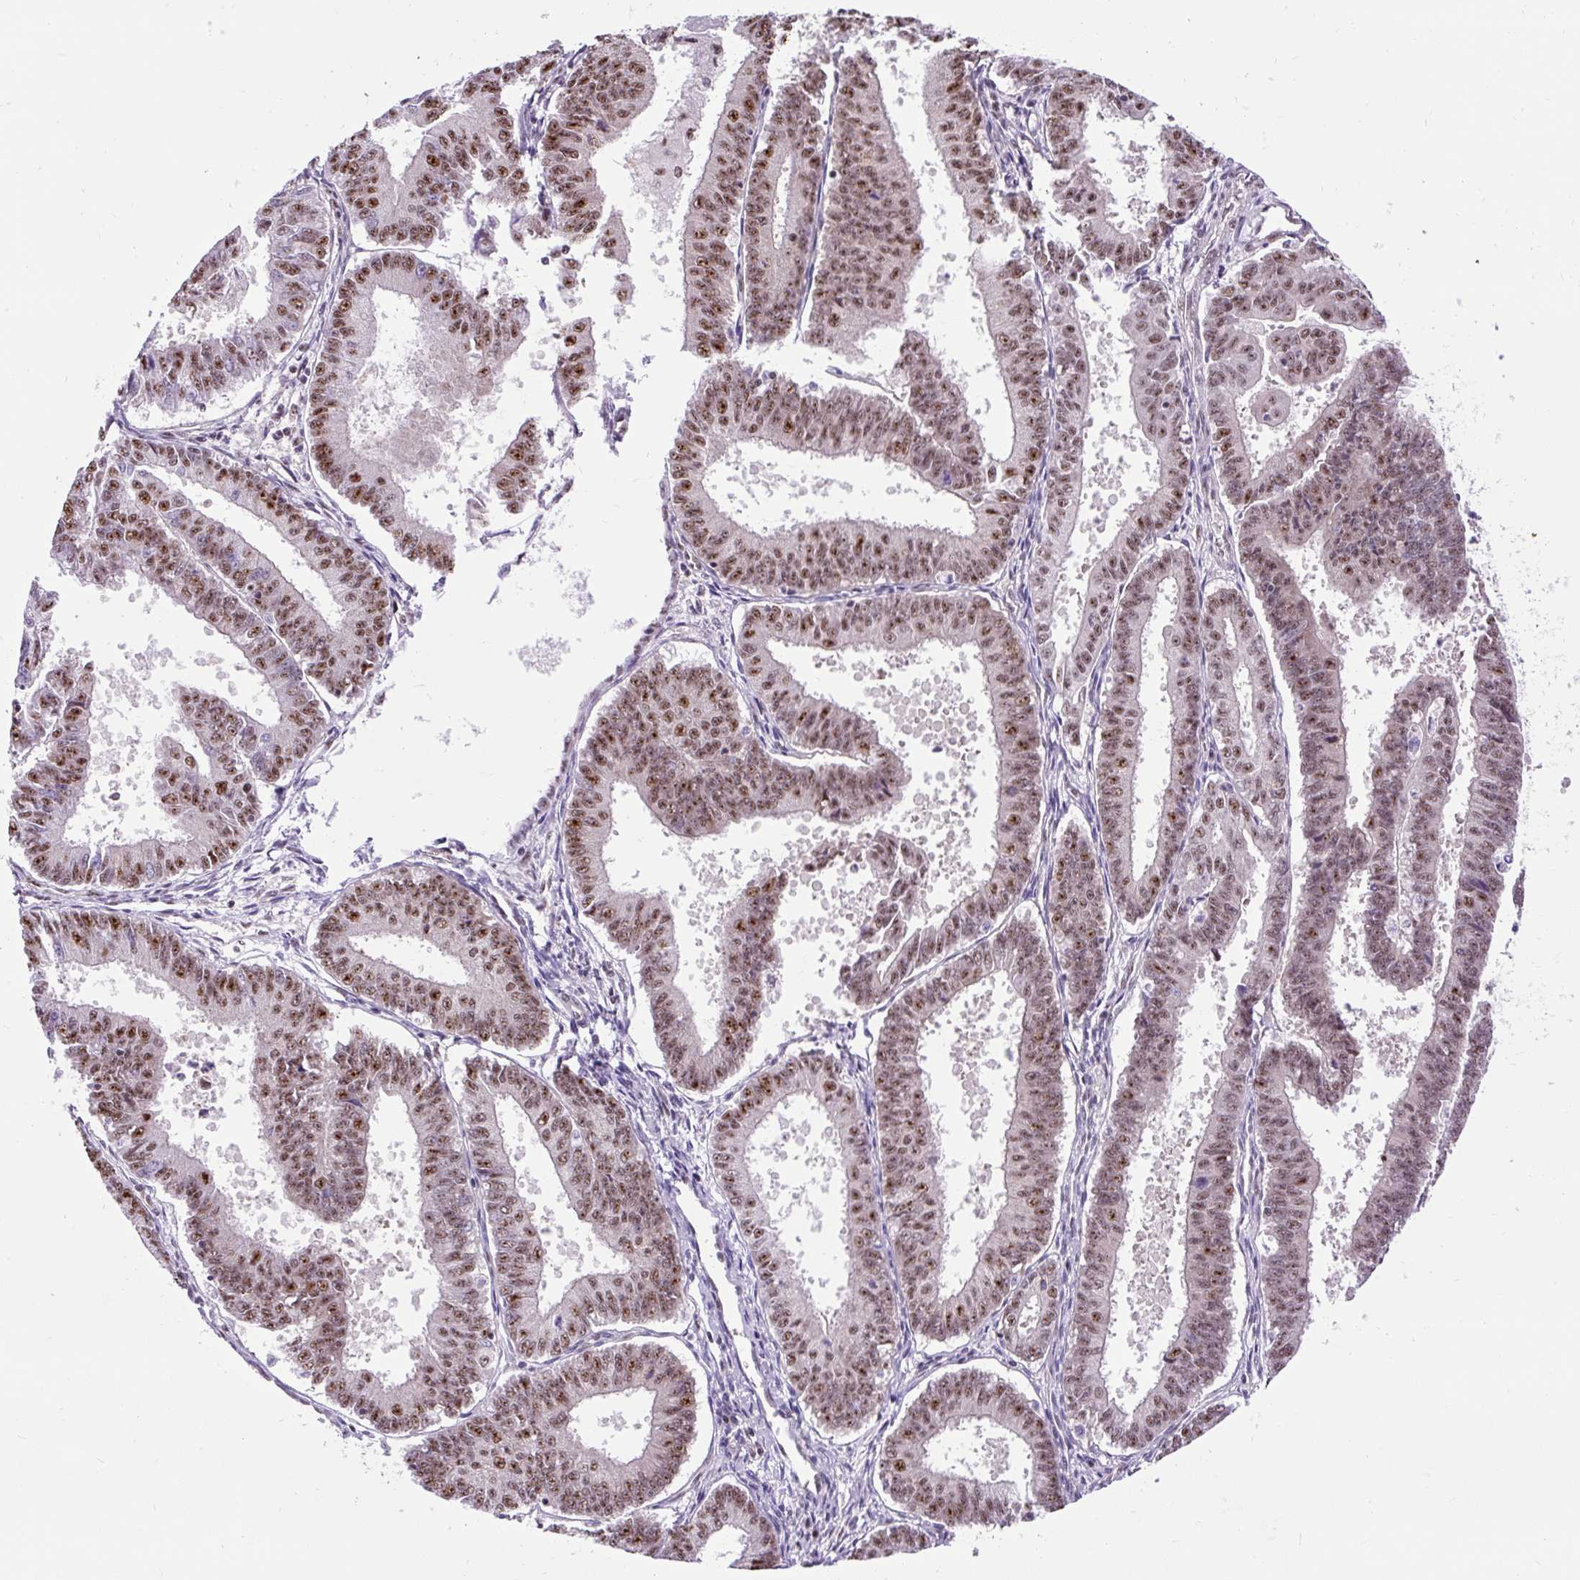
{"staining": {"intensity": "moderate", "quantity": ">75%", "location": "nuclear"}, "tissue": "endometrial cancer", "cell_type": "Tumor cells", "image_type": "cancer", "snomed": [{"axis": "morphology", "description": "Adenocarcinoma, NOS"}, {"axis": "topography", "description": "Endometrium"}], "caption": "A high-resolution image shows immunohistochemistry (IHC) staining of endometrial cancer (adenocarcinoma), which displays moderate nuclear positivity in about >75% of tumor cells. The staining was performed using DAB, with brown indicating positive protein expression. Nuclei are stained blue with hematoxylin.", "gene": "SMC5", "patient": {"sex": "female", "age": 73}}